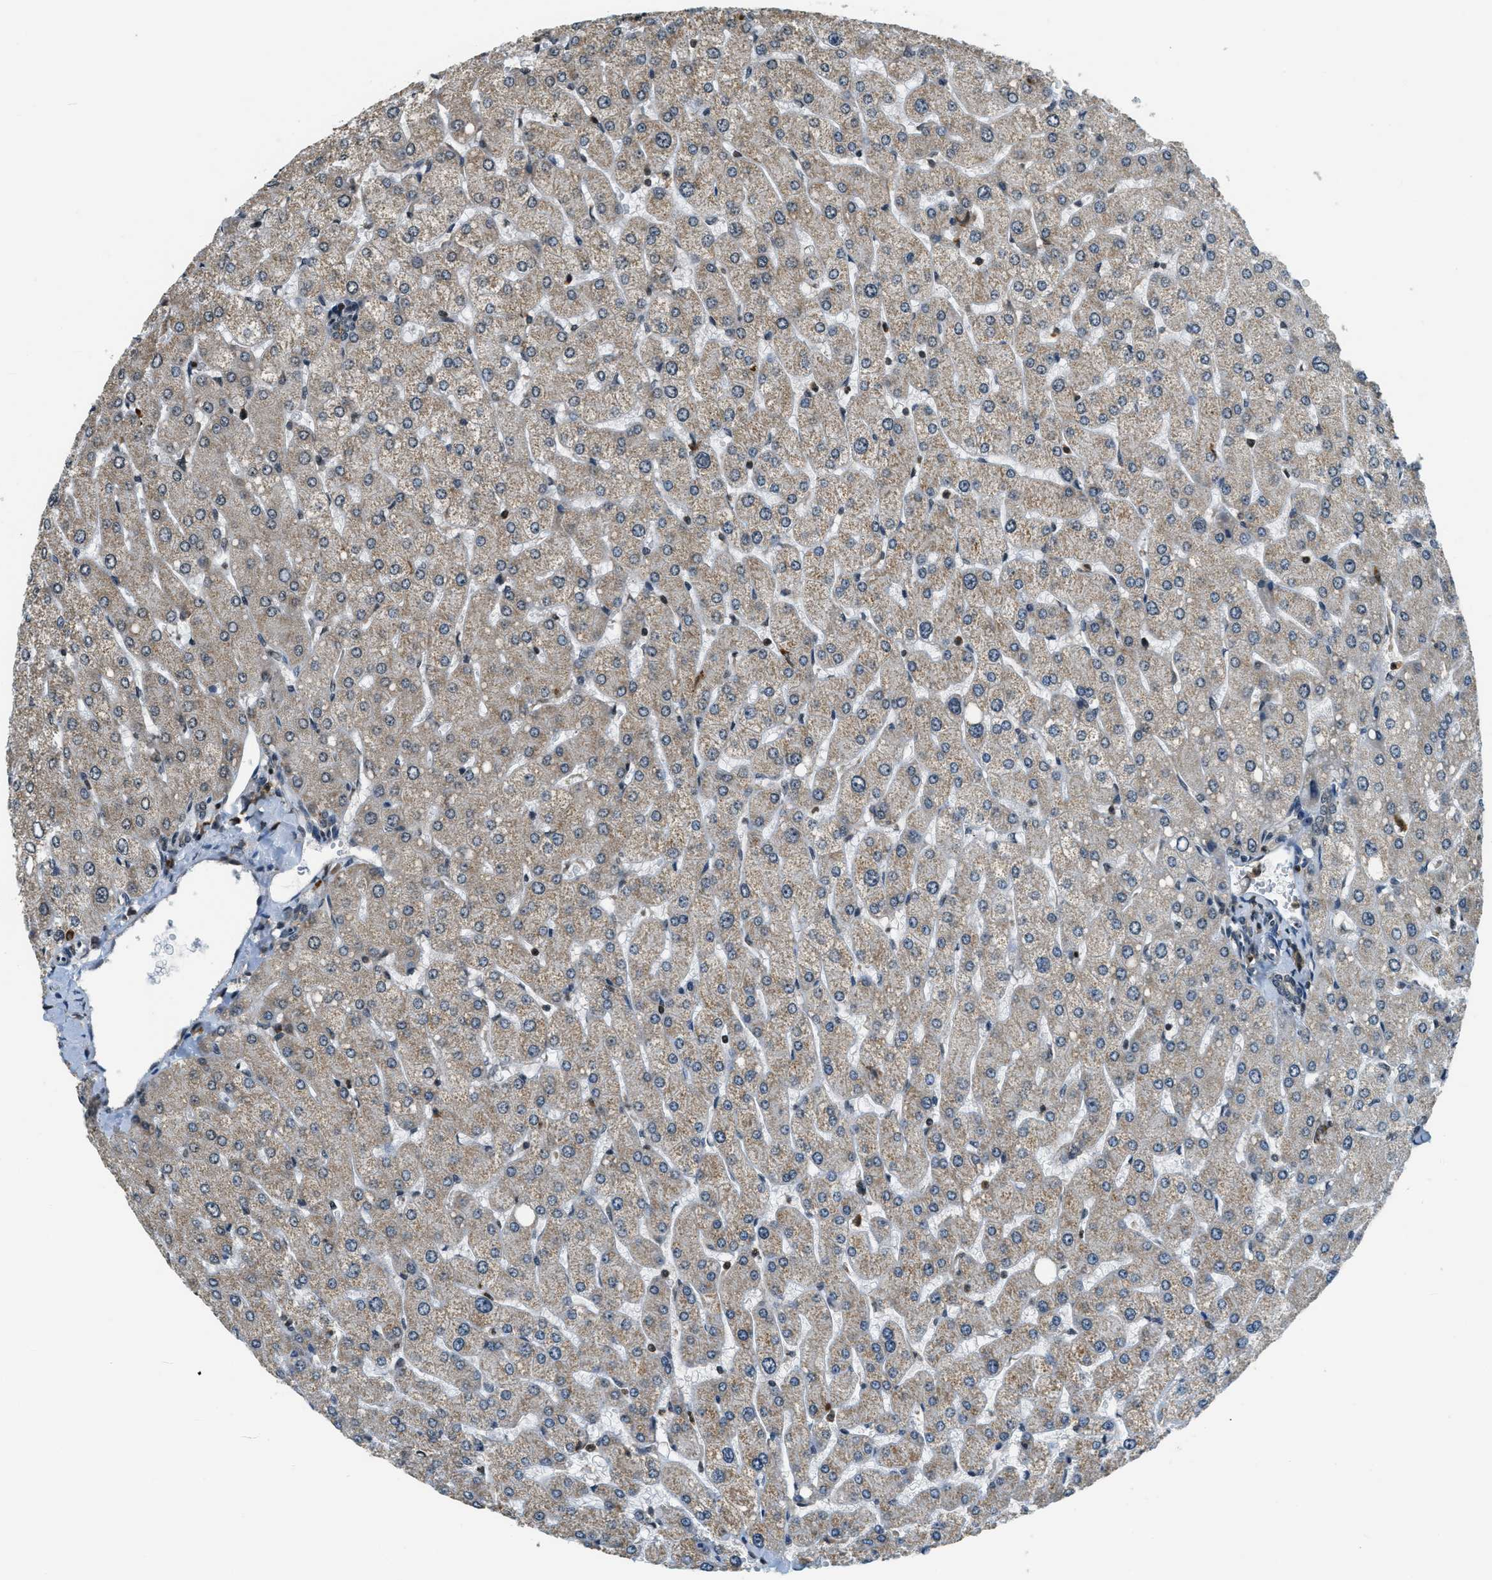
{"staining": {"intensity": "negative", "quantity": "none", "location": "none"}, "tissue": "liver", "cell_type": "Cholangiocytes", "image_type": "normal", "snomed": [{"axis": "morphology", "description": "Normal tissue, NOS"}, {"axis": "topography", "description": "Liver"}], "caption": "Liver stained for a protein using immunohistochemistry (IHC) shows no positivity cholangiocytes.", "gene": "RAB11FIP1", "patient": {"sex": "male", "age": 55}}